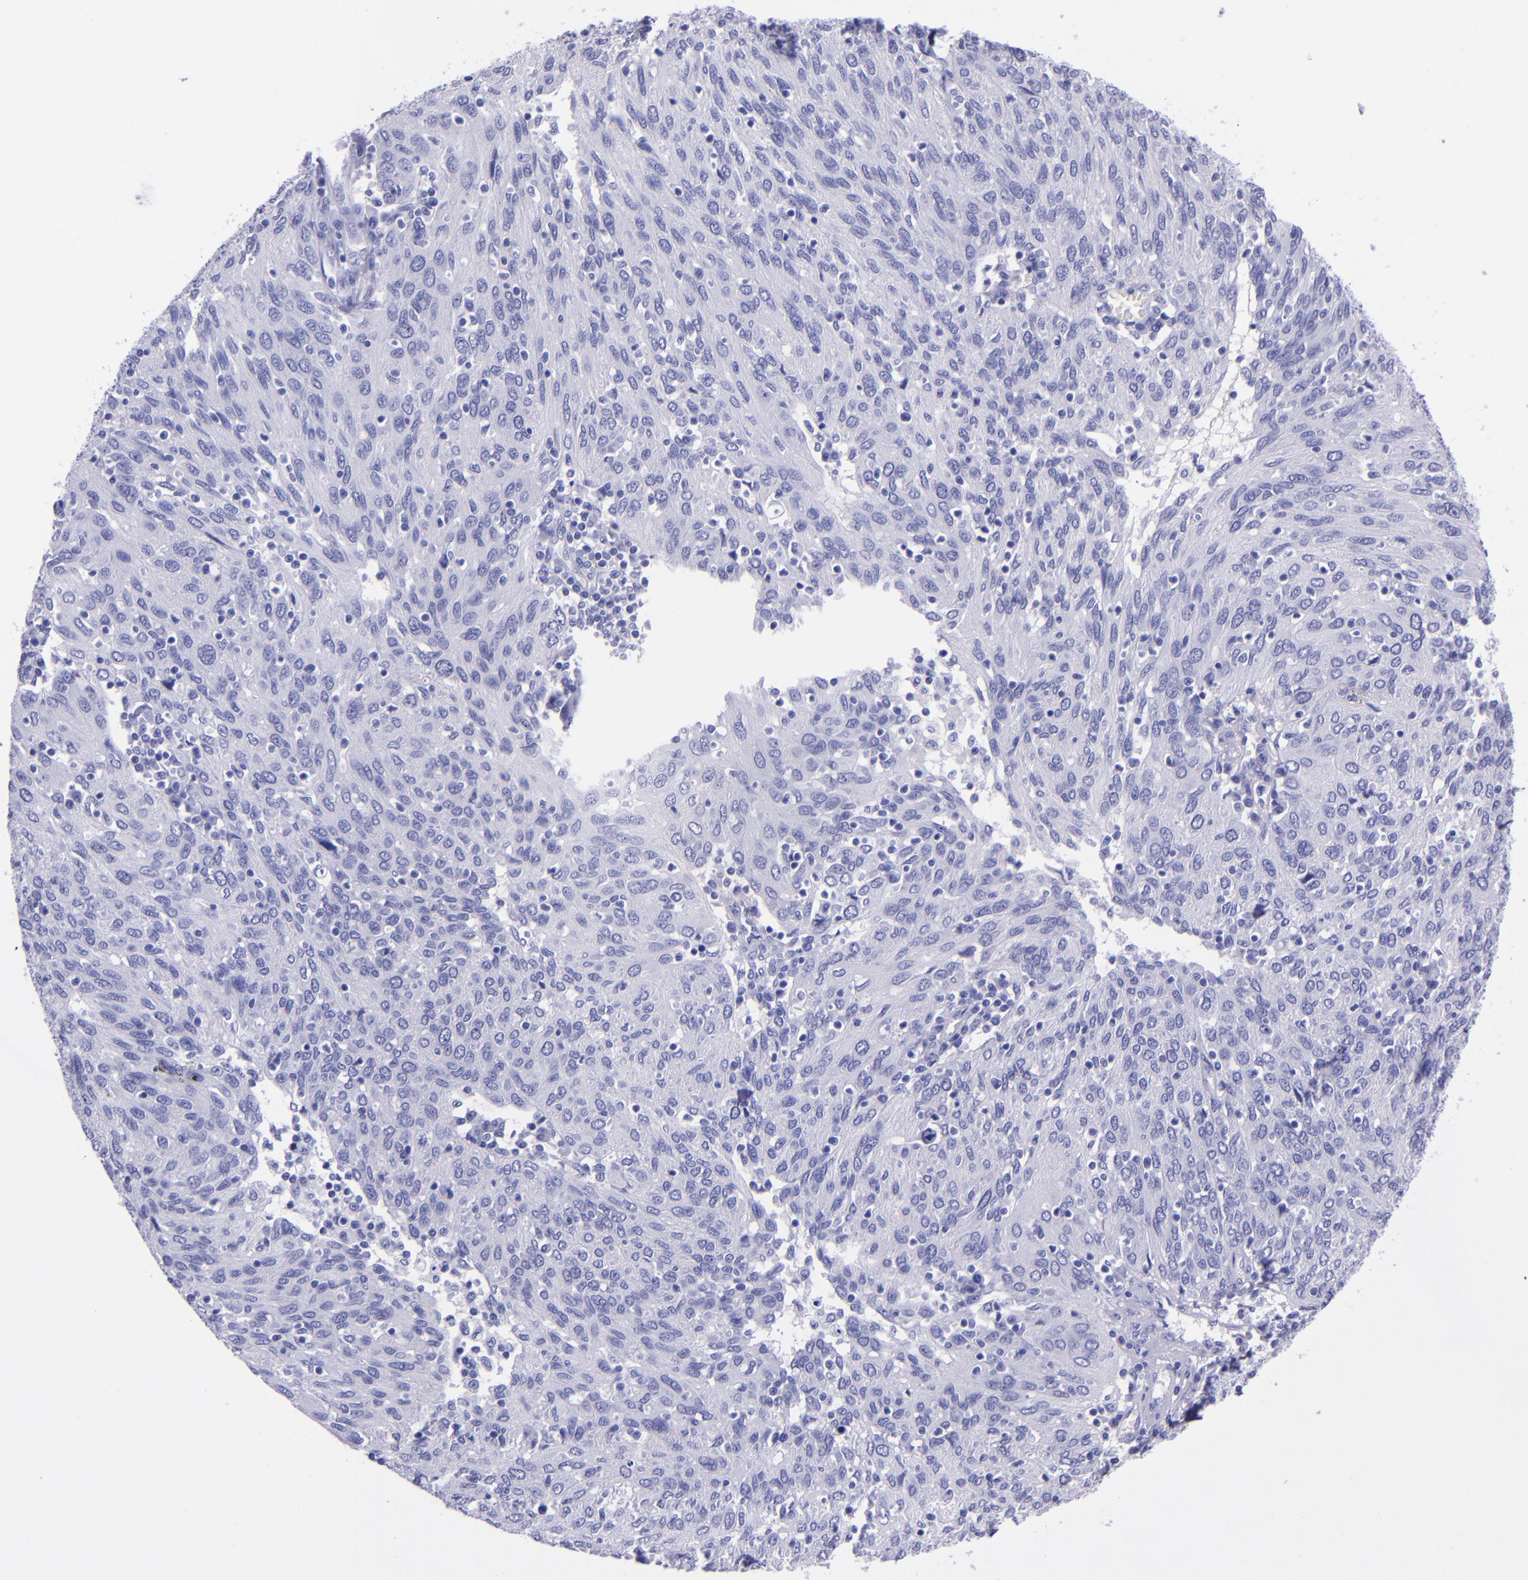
{"staining": {"intensity": "negative", "quantity": "none", "location": "none"}, "tissue": "ovarian cancer", "cell_type": "Tumor cells", "image_type": "cancer", "snomed": [{"axis": "morphology", "description": "Carcinoma, endometroid"}, {"axis": "topography", "description": "Ovary"}], "caption": "High power microscopy micrograph of an IHC photomicrograph of ovarian cancer (endometroid carcinoma), revealing no significant staining in tumor cells. (Brightfield microscopy of DAB IHC at high magnification).", "gene": "MBP", "patient": {"sex": "female", "age": 50}}